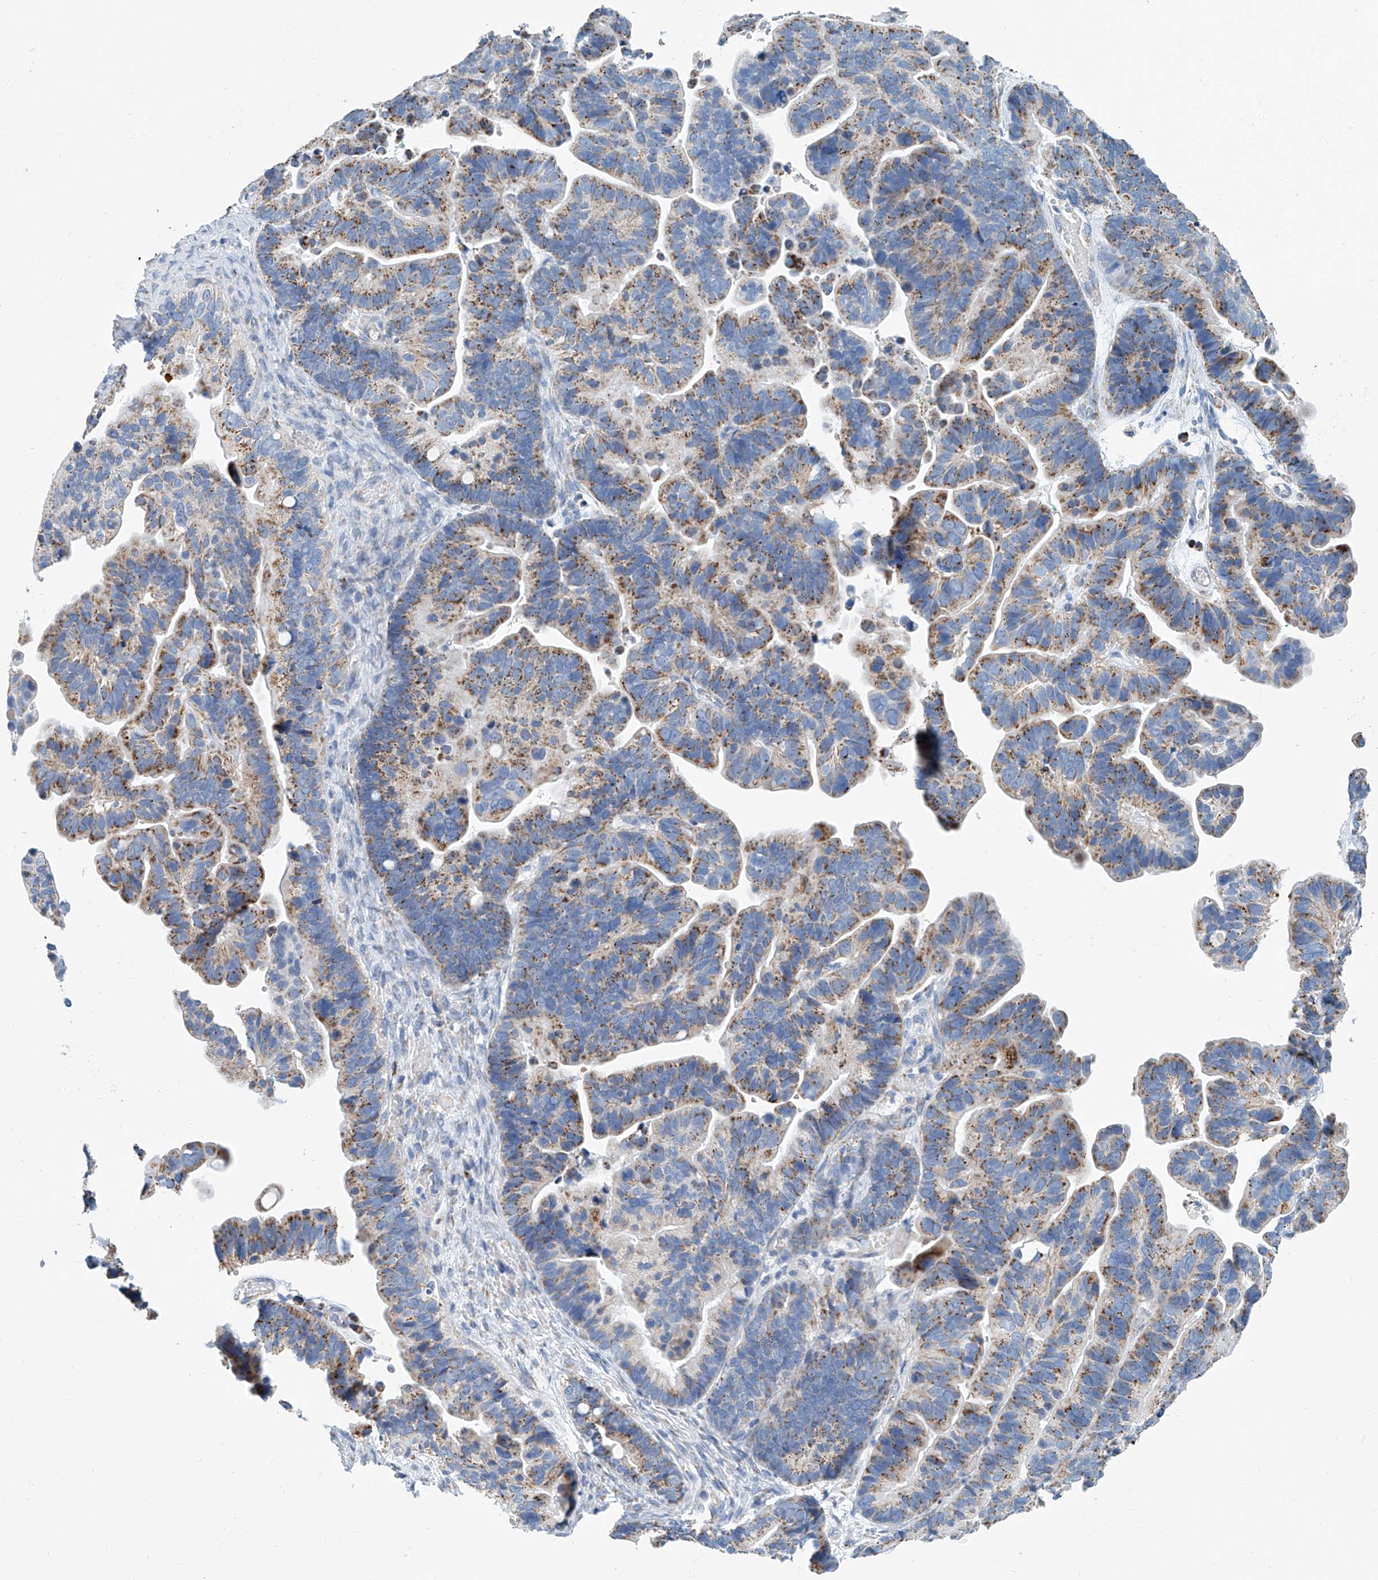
{"staining": {"intensity": "moderate", "quantity": ">75%", "location": "cytoplasmic/membranous"}, "tissue": "ovarian cancer", "cell_type": "Tumor cells", "image_type": "cancer", "snomed": [{"axis": "morphology", "description": "Cystadenocarcinoma, serous, NOS"}, {"axis": "topography", "description": "Ovary"}], "caption": "Ovarian cancer stained with a protein marker displays moderate staining in tumor cells.", "gene": "MT-ND1", "patient": {"sex": "female", "age": 56}}